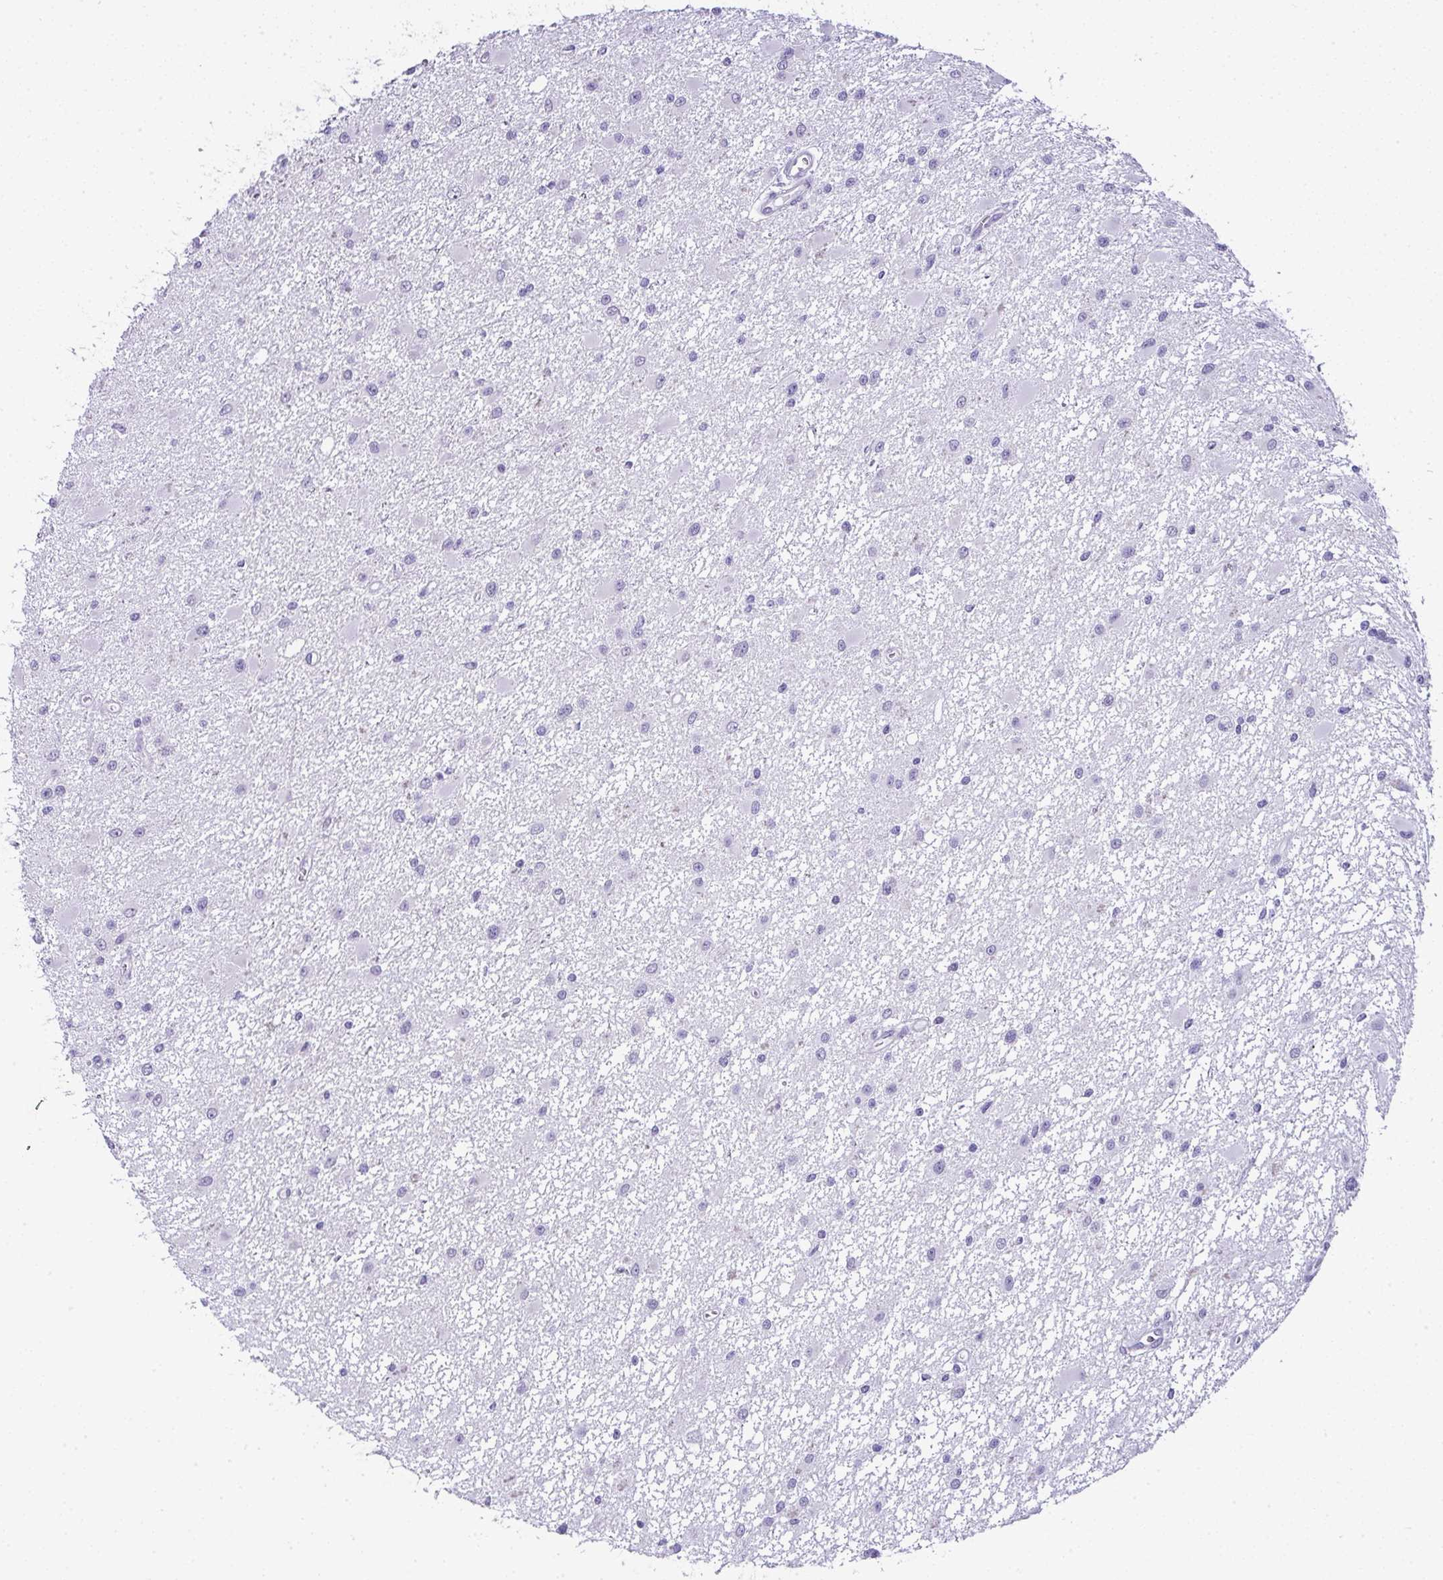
{"staining": {"intensity": "negative", "quantity": "none", "location": "none"}, "tissue": "glioma", "cell_type": "Tumor cells", "image_type": "cancer", "snomed": [{"axis": "morphology", "description": "Glioma, malignant, High grade"}, {"axis": "topography", "description": "Brain"}], "caption": "A micrograph of glioma stained for a protein reveals no brown staining in tumor cells.", "gene": "RNF183", "patient": {"sex": "male", "age": 54}}